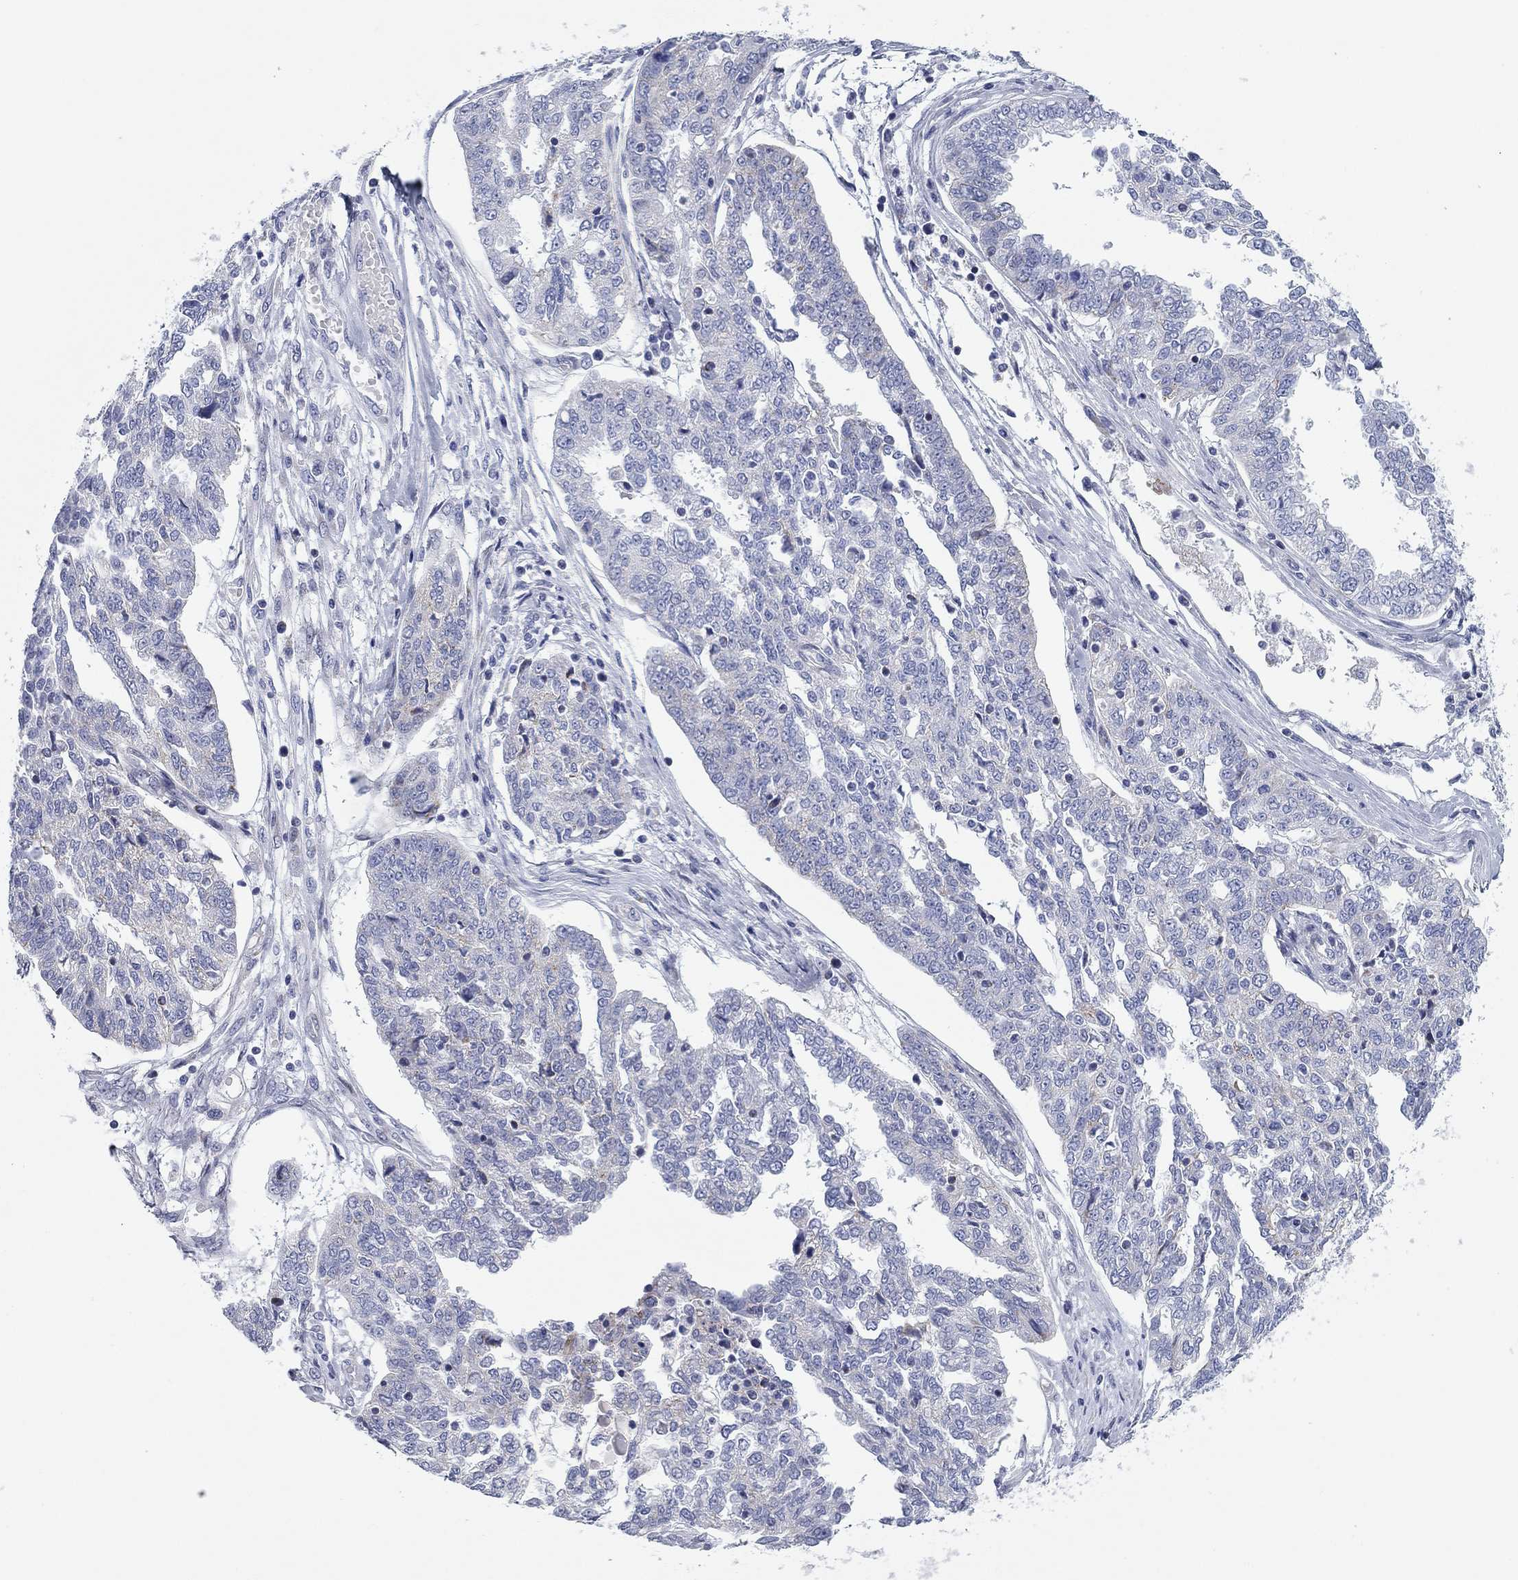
{"staining": {"intensity": "negative", "quantity": "none", "location": "none"}, "tissue": "ovarian cancer", "cell_type": "Tumor cells", "image_type": "cancer", "snomed": [{"axis": "morphology", "description": "Cystadenocarcinoma, serous, NOS"}, {"axis": "topography", "description": "Ovary"}], "caption": "This histopathology image is of ovarian cancer (serous cystadenocarcinoma) stained with immunohistochemistry to label a protein in brown with the nuclei are counter-stained blue. There is no staining in tumor cells.", "gene": "CHI3L2", "patient": {"sex": "female", "age": 67}}